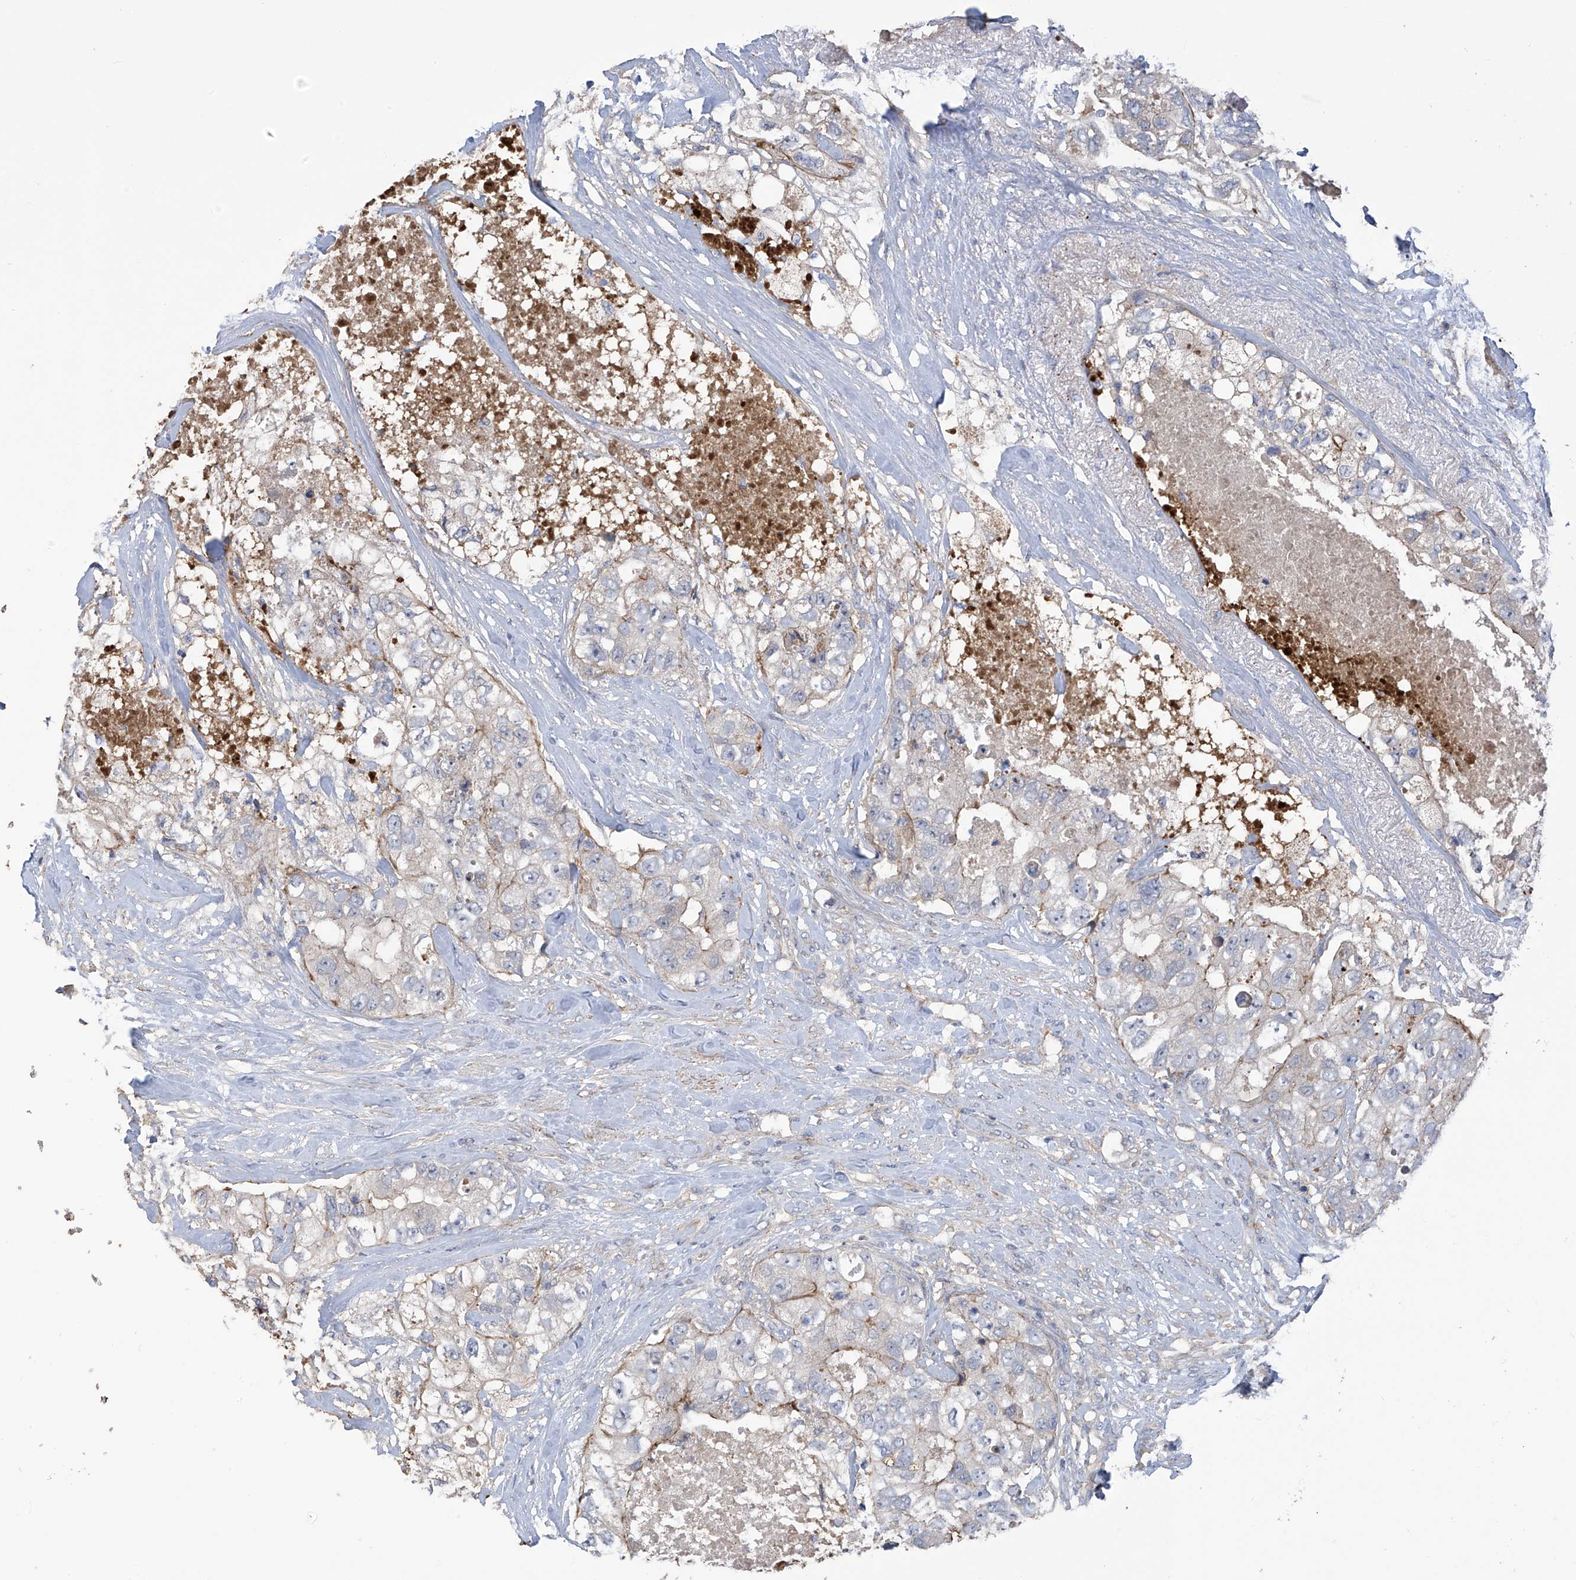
{"staining": {"intensity": "weak", "quantity": "<25%", "location": "cytoplasmic/membranous"}, "tissue": "breast cancer", "cell_type": "Tumor cells", "image_type": "cancer", "snomed": [{"axis": "morphology", "description": "Duct carcinoma"}, {"axis": "topography", "description": "Breast"}], "caption": "Tumor cells are negative for brown protein staining in intraductal carcinoma (breast). (Immunohistochemistry, brightfield microscopy, high magnification).", "gene": "SLFN14", "patient": {"sex": "female", "age": 62}}